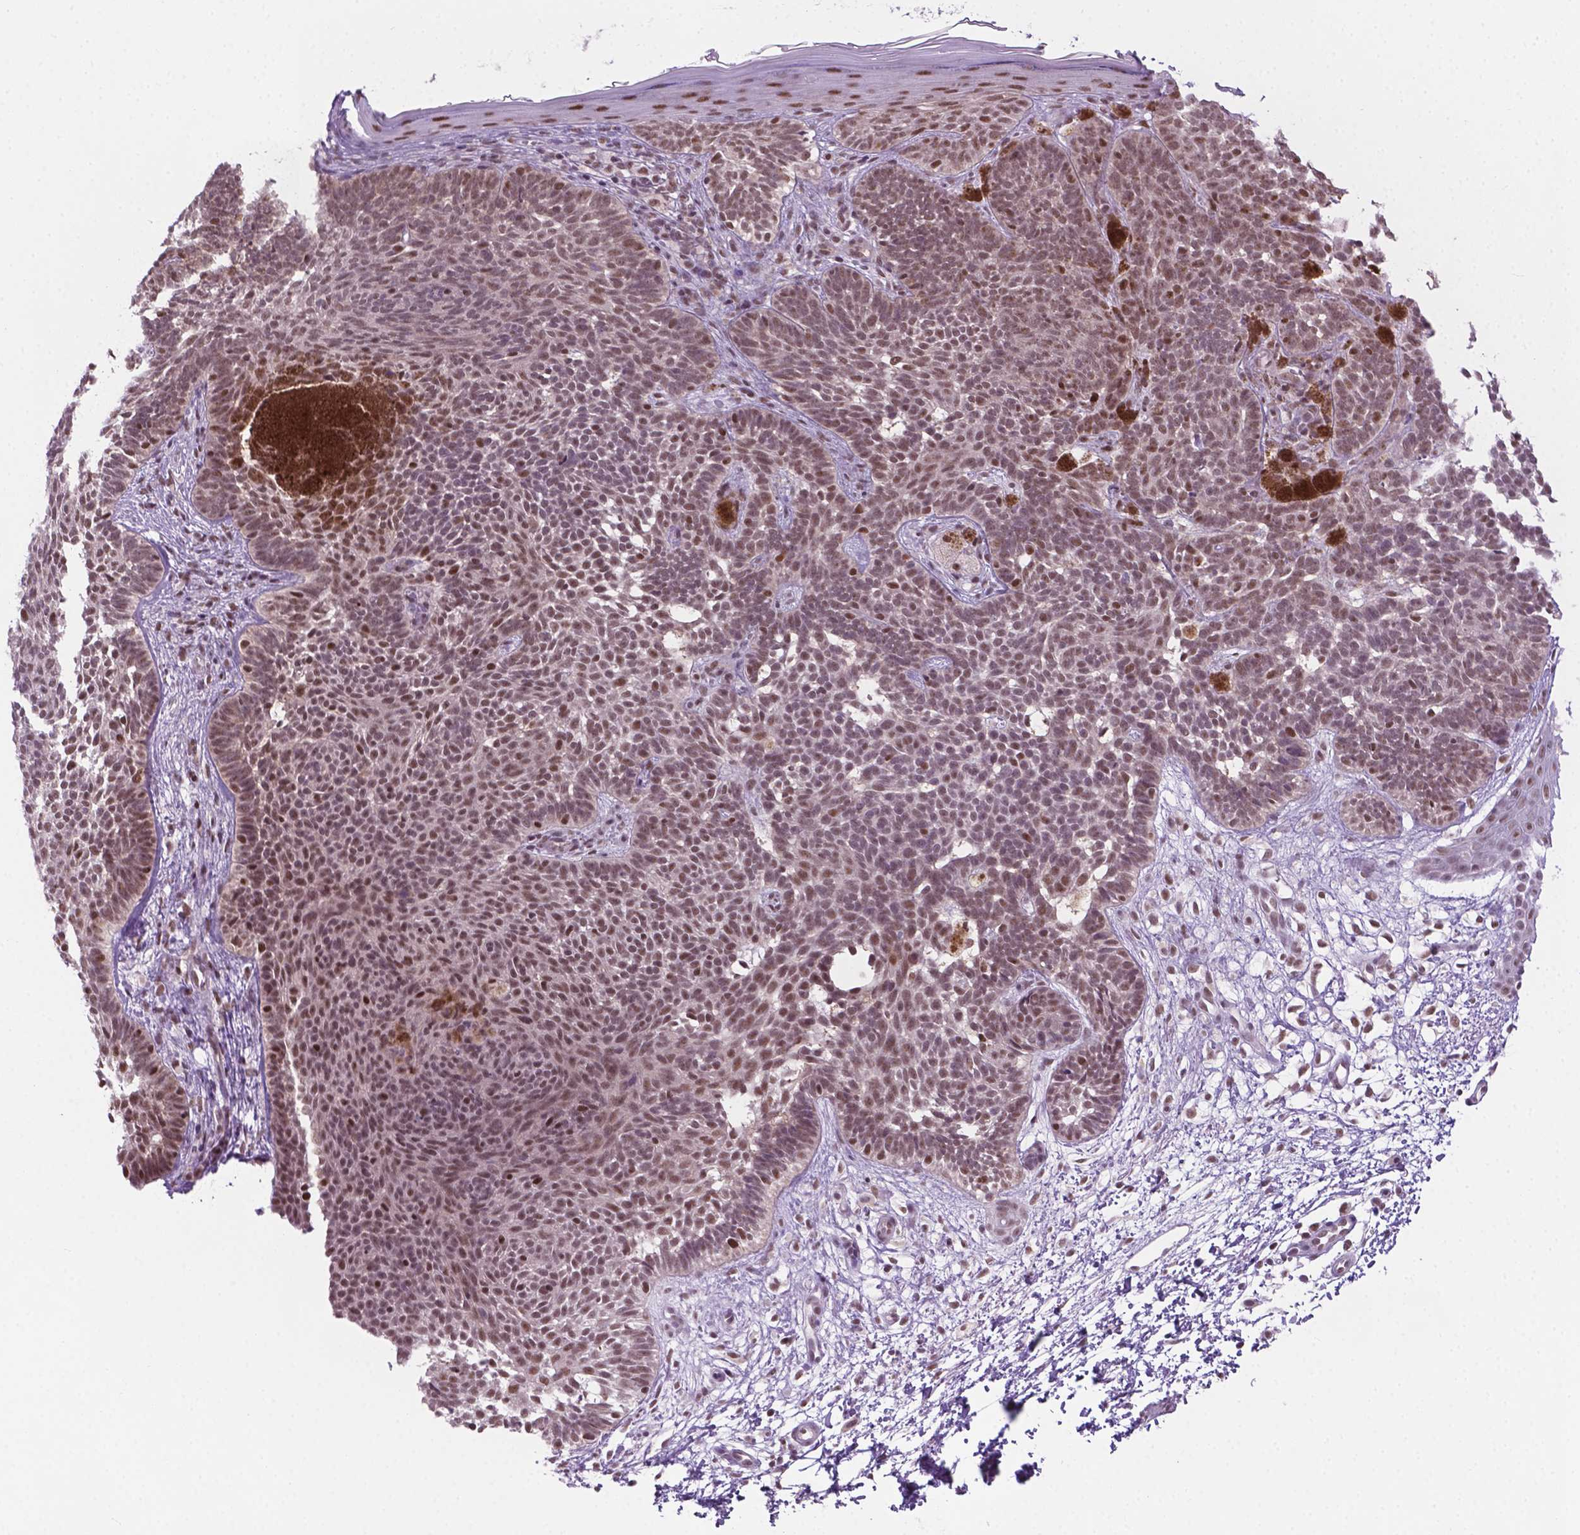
{"staining": {"intensity": "moderate", "quantity": ">75%", "location": "nuclear"}, "tissue": "skin cancer", "cell_type": "Tumor cells", "image_type": "cancer", "snomed": [{"axis": "morphology", "description": "Basal cell carcinoma"}, {"axis": "topography", "description": "Skin"}], "caption": "IHC image of human skin cancer (basal cell carcinoma) stained for a protein (brown), which reveals medium levels of moderate nuclear positivity in about >75% of tumor cells.", "gene": "PHAX", "patient": {"sex": "female", "age": 85}}